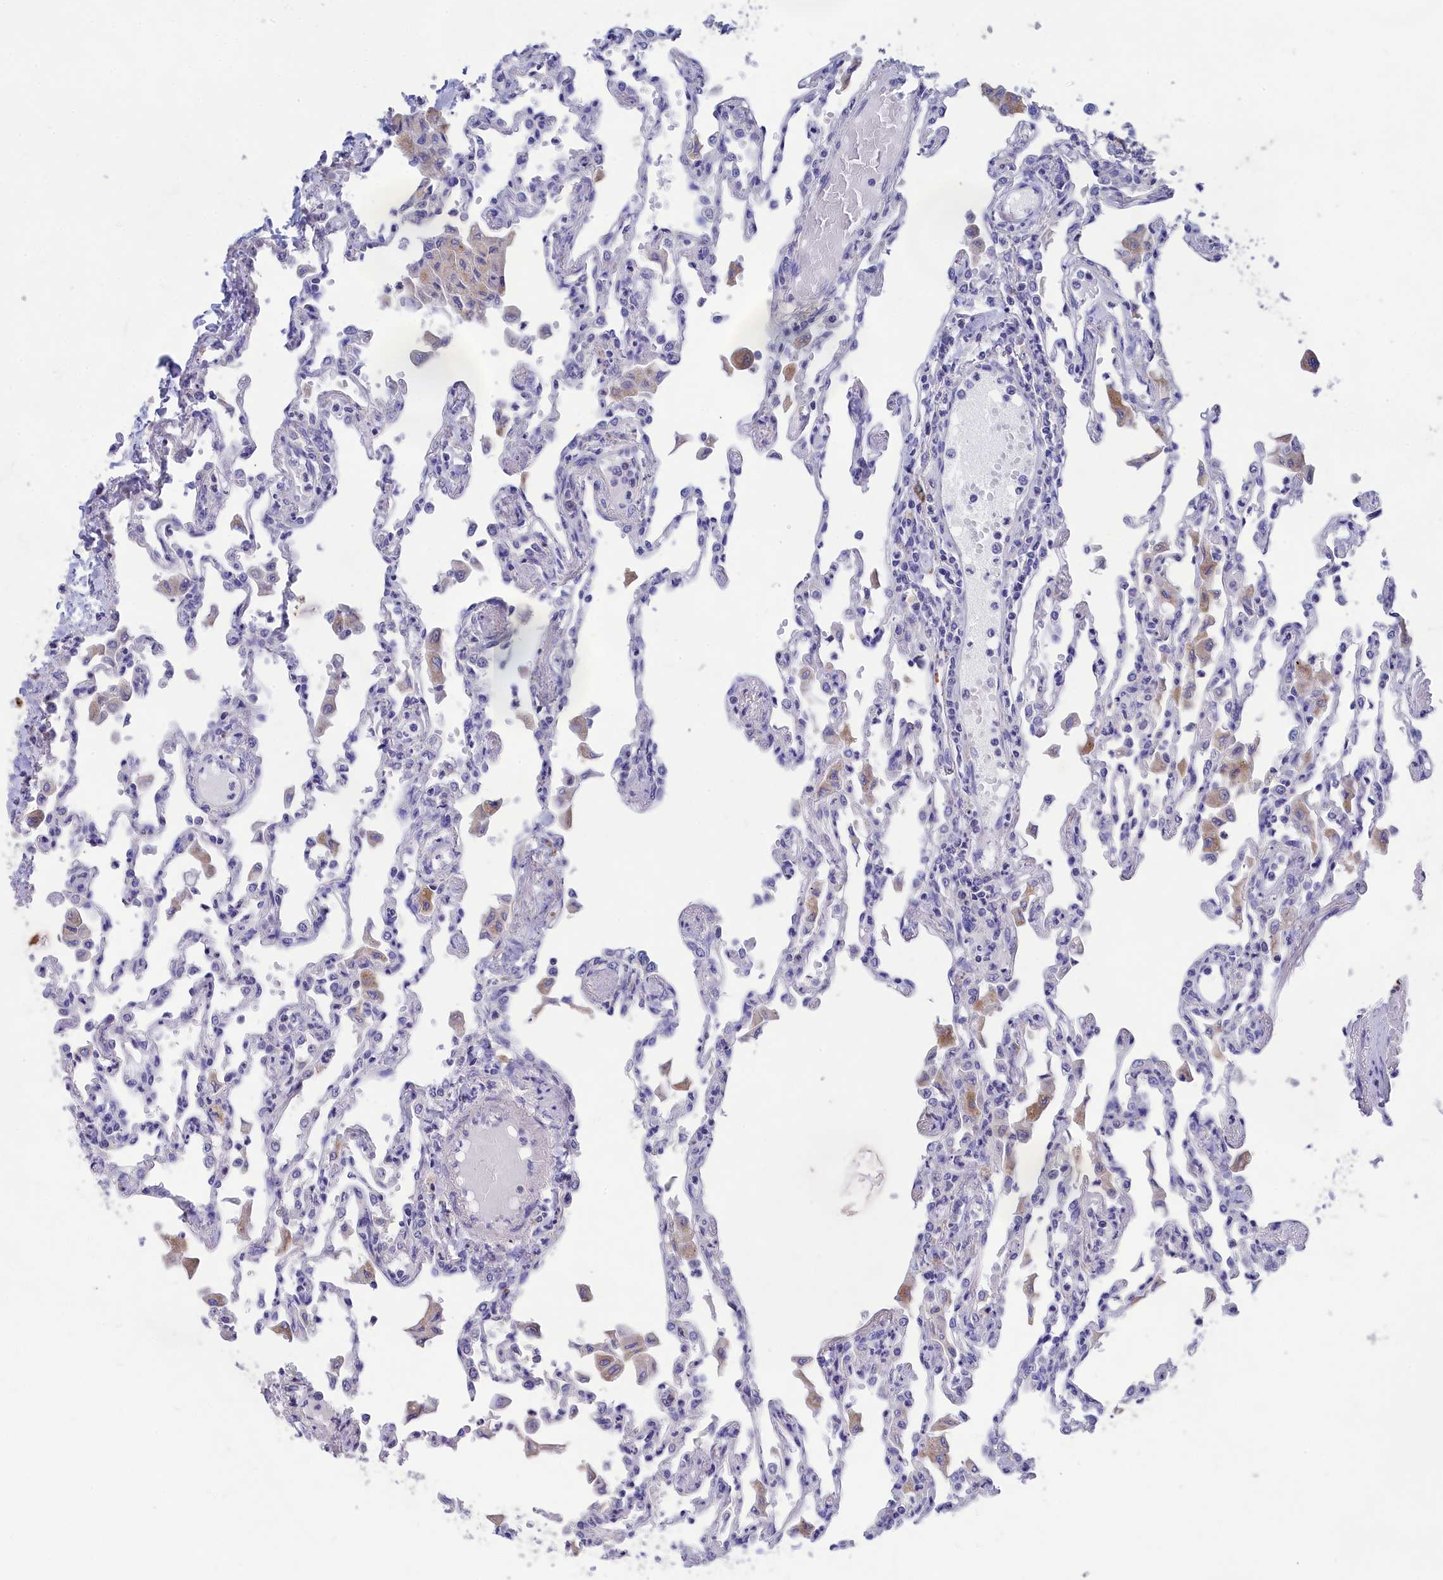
{"staining": {"intensity": "negative", "quantity": "none", "location": "none"}, "tissue": "lung", "cell_type": "Alveolar cells", "image_type": "normal", "snomed": [{"axis": "morphology", "description": "Normal tissue, NOS"}, {"axis": "topography", "description": "Bronchus"}, {"axis": "topography", "description": "Lung"}], "caption": "Protein analysis of unremarkable lung exhibits no significant staining in alveolar cells. Nuclei are stained in blue.", "gene": "PRDM12", "patient": {"sex": "female", "age": 49}}